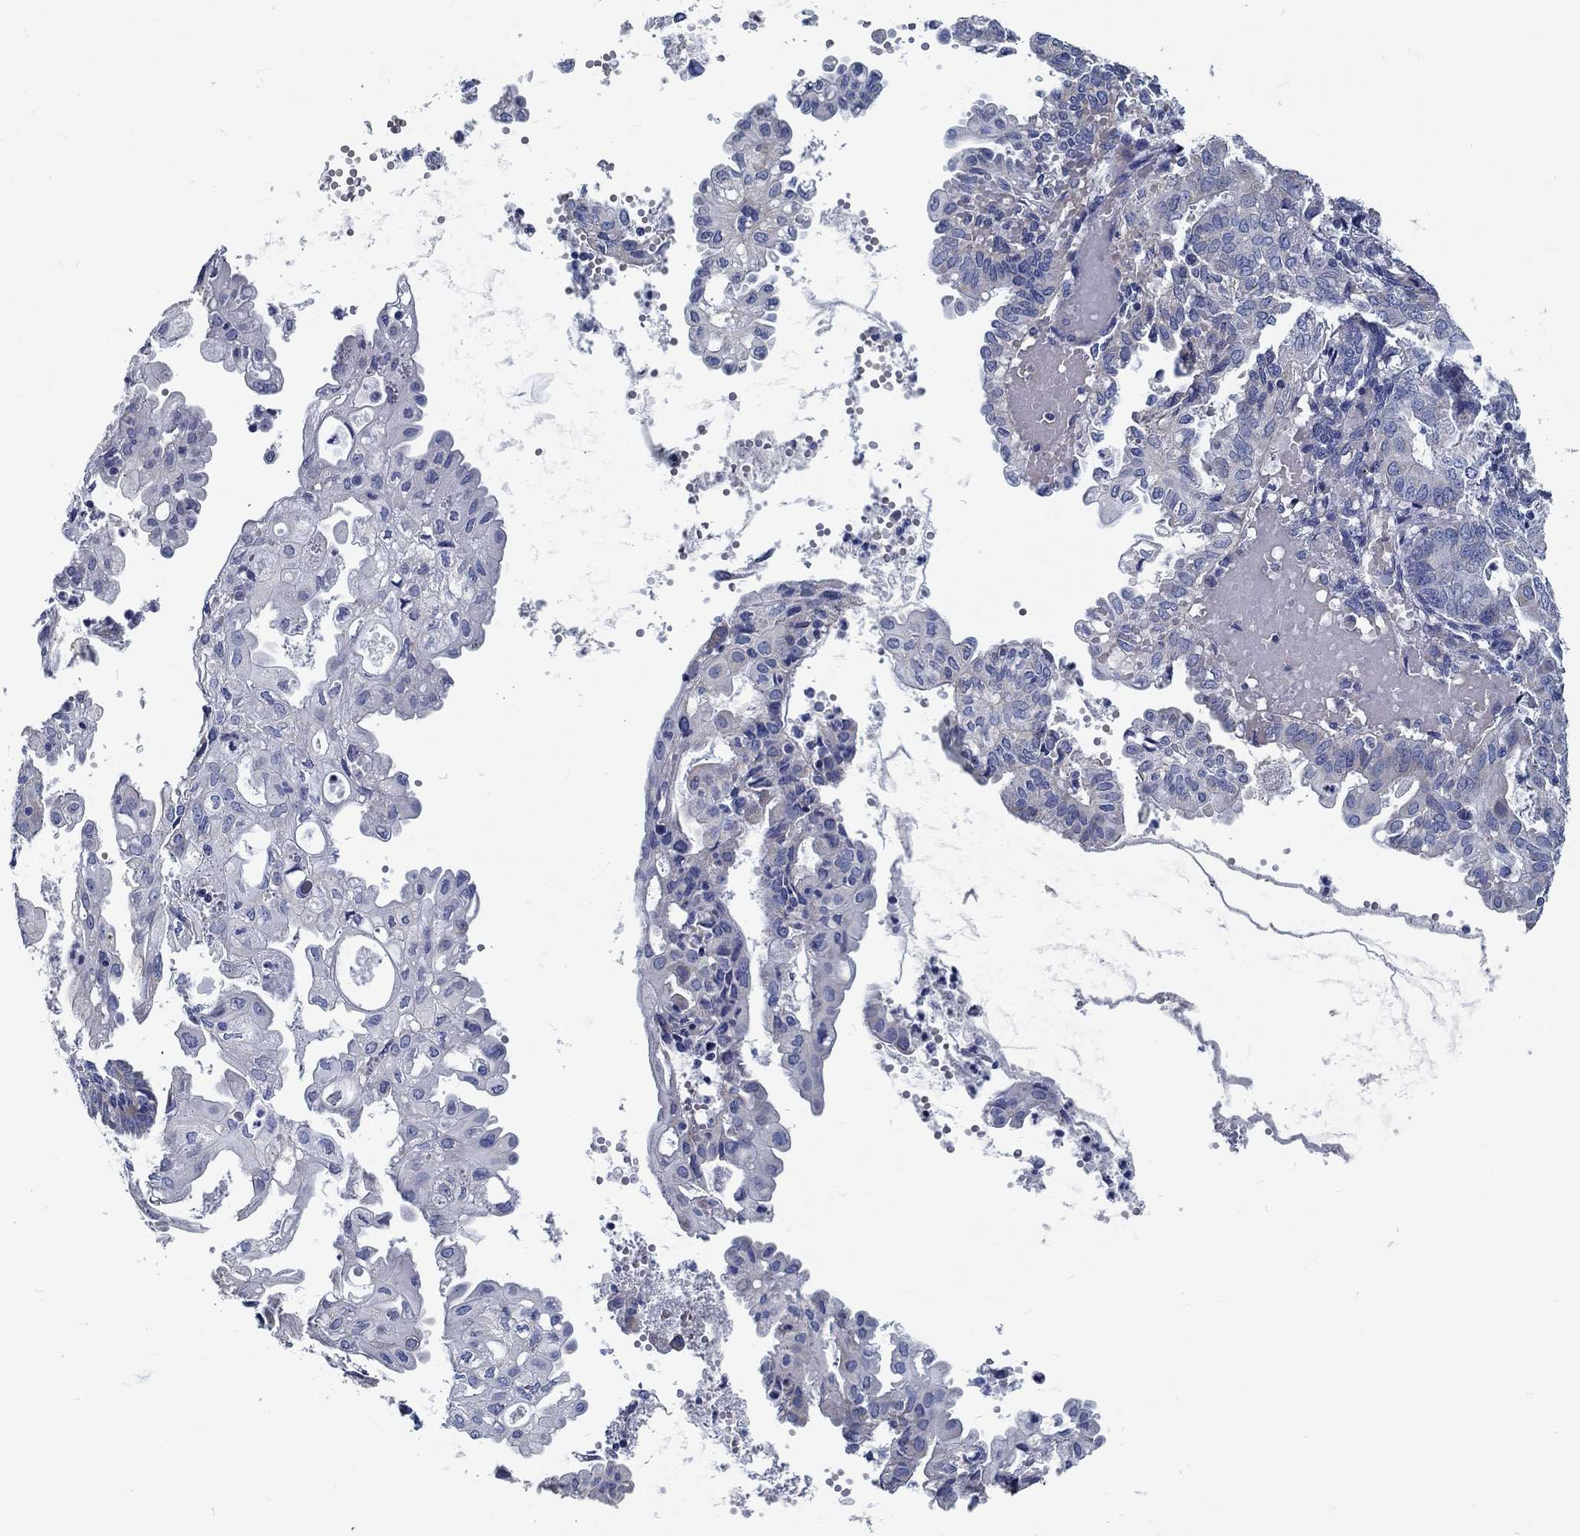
{"staining": {"intensity": "negative", "quantity": "none", "location": "none"}, "tissue": "endometrial cancer", "cell_type": "Tumor cells", "image_type": "cancer", "snomed": [{"axis": "morphology", "description": "Adenocarcinoma, NOS"}, {"axis": "topography", "description": "Endometrium"}], "caption": "Protein analysis of endometrial adenocarcinoma exhibits no significant positivity in tumor cells.", "gene": "MYBPC1", "patient": {"sex": "female", "age": 68}}